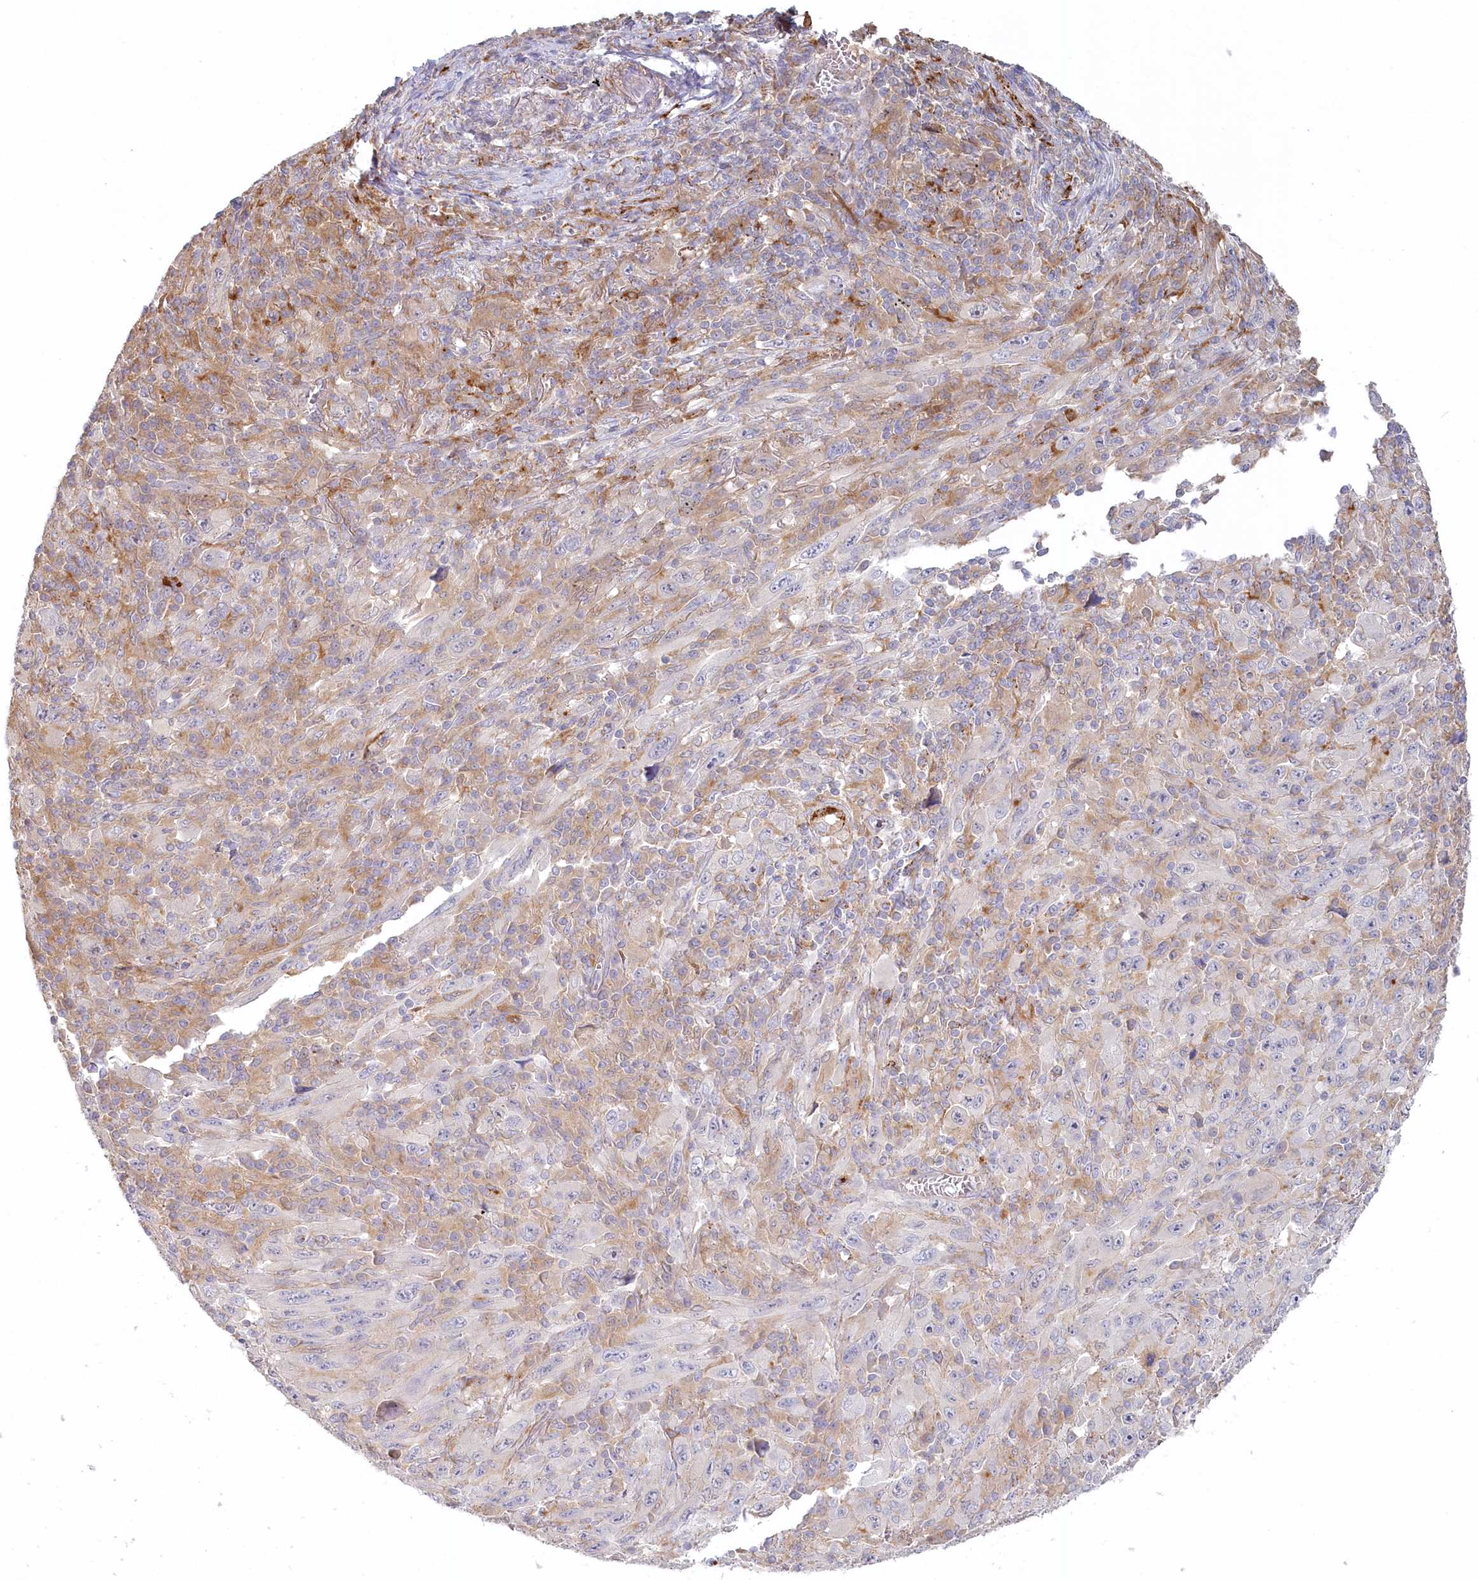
{"staining": {"intensity": "weak", "quantity": "<25%", "location": "cytoplasmic/membranous"}, "tissue": "melanoma", "cell_type": "Tumor cells", "image_type": "cancer", "snomed": [{"axis": "morphology", "description": "Malignant melanoma, Metastatic site"}, {"axis": "topography", "description": "Skin"}], "caption": "High power microscopy photomicrograph of an IHC micrograph of melanoma, revealing no significant staining in tumor cells. The staining was performed using DAB (3,3'-diaminobenzidine) to visualize the protein expression in brown, while the nuclei were stained in blue with hematoxylin (Magnification: 20x).", "gene": "VSIG1", "patient": {"sex": "female", "age": 56}}